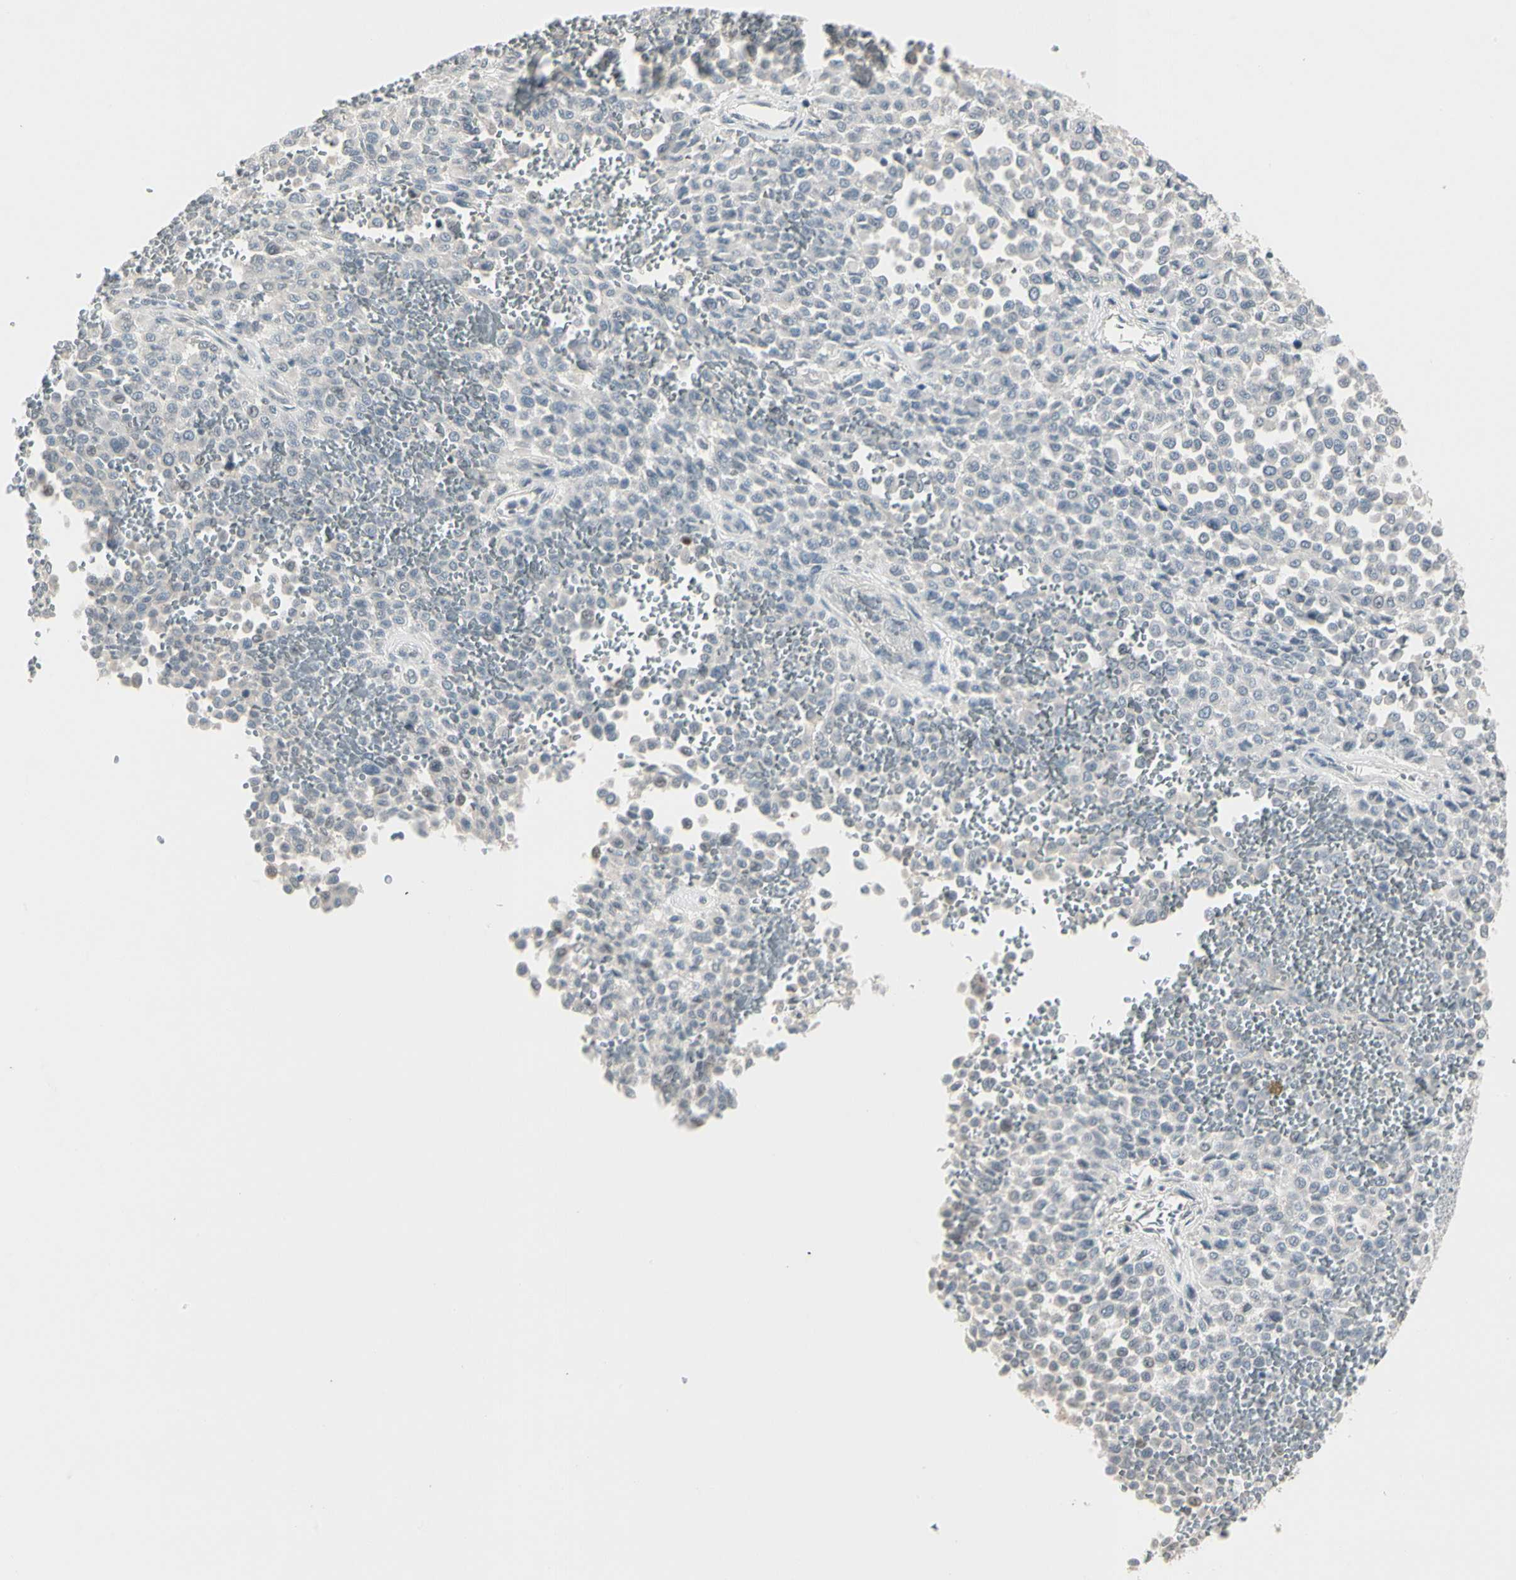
{"staining": {"intensity": "negative", "quantity": "none", "location": "none"}, "tissue": "melanoma", "cell_type": "Tumor cells", "image_type": "cancer", "snomed": [{"axis": "morphology", "description": "Malignant melanoma, Metastatic site"}, {"axis": "topography", "description": "Pancreas"}], "caption": "Immunohistochemical staining of malignant melanoma (metastatic site) demonstrates no significant positivity in tumor cells. The staining is performed using DAB (3,3'-diaminobenzidine) brown chromogen with nuclei counter-stained in using hematoxylin.", "gene": "DMPK", "patient": {"sex": "female", "age": 30}}